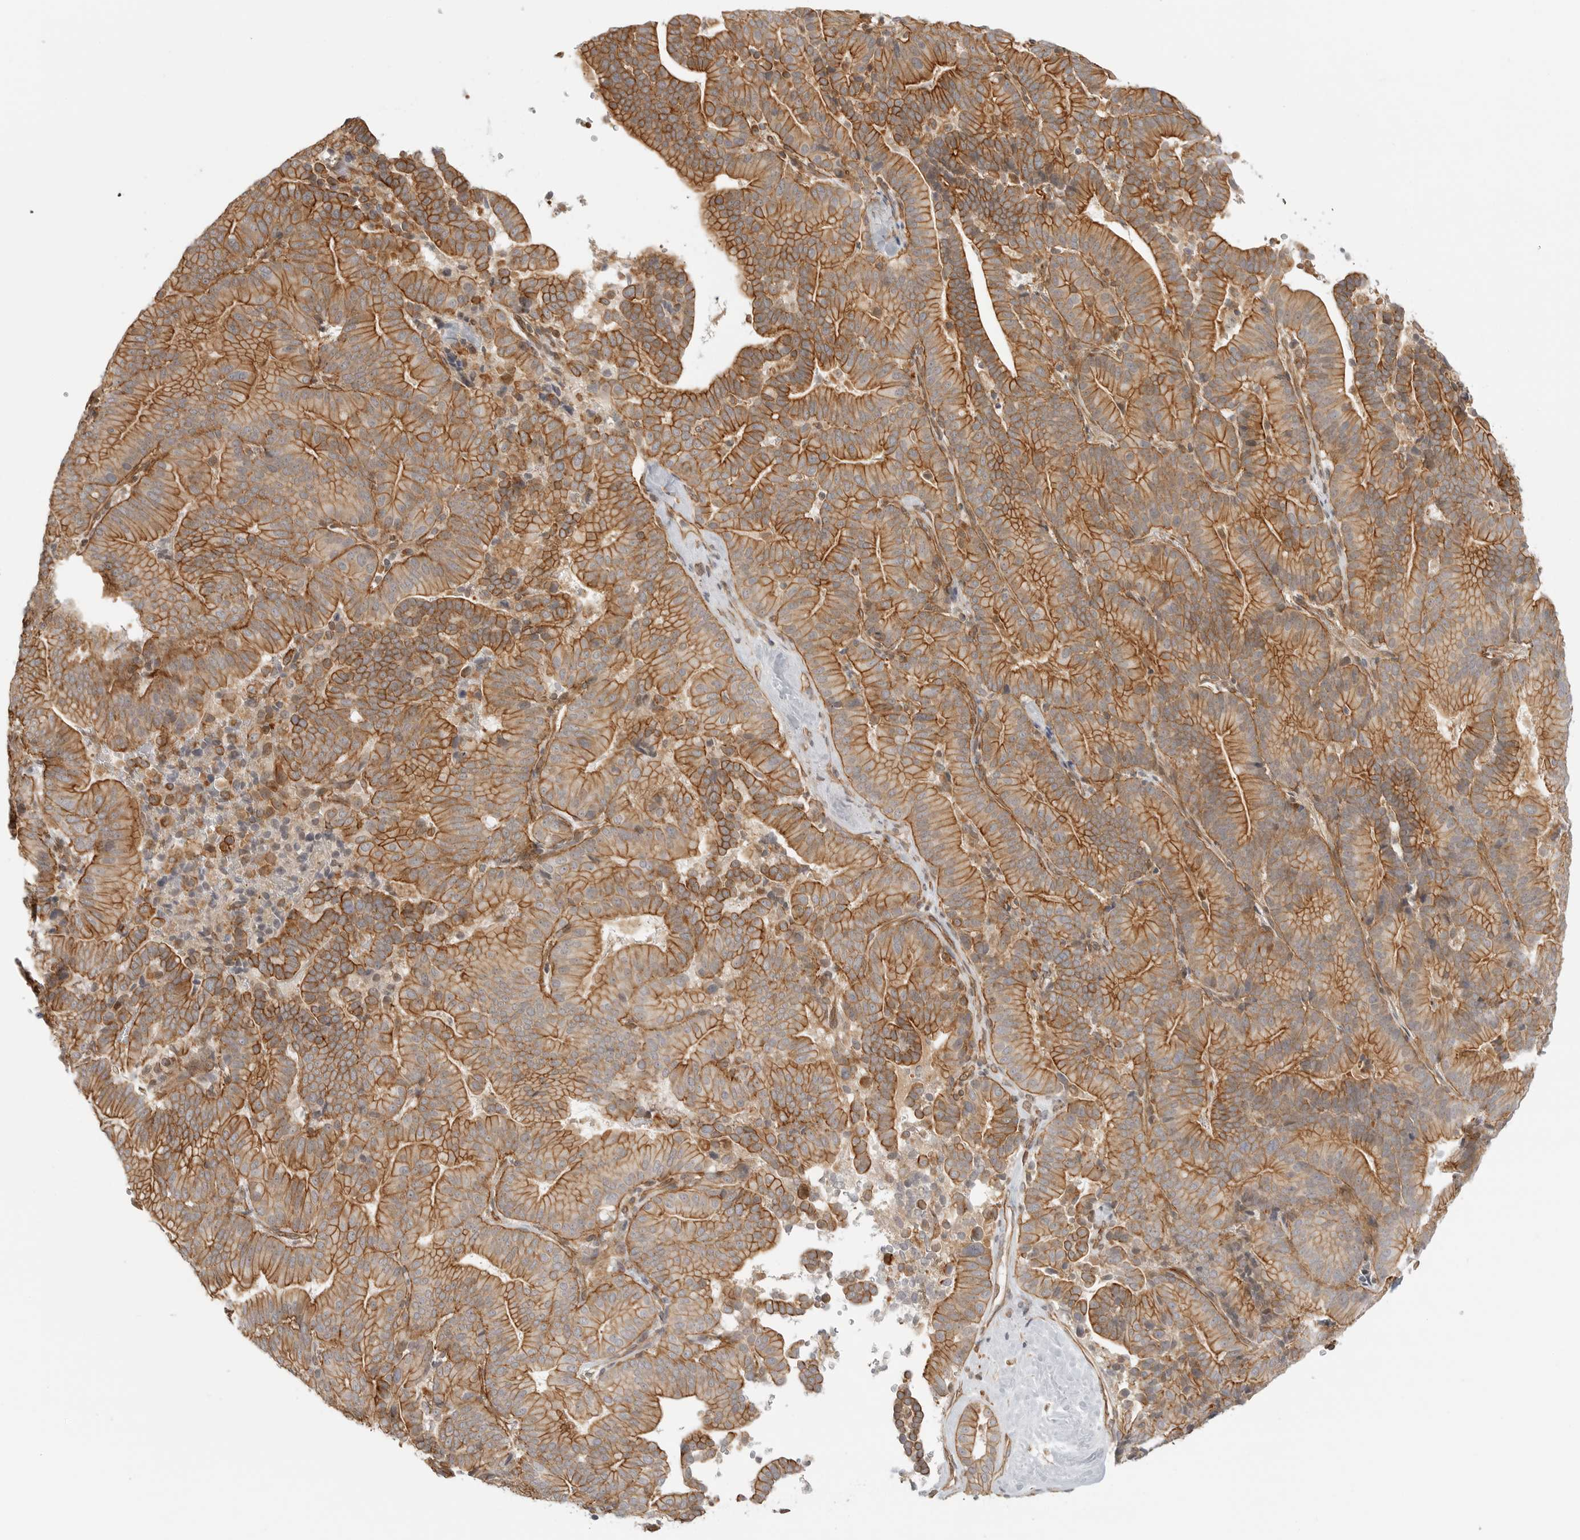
{"staining": {"intensity": "moderate", "quantity": ">75%", "location": "cytoplasmic/membranous"}, "tissue": "liver cancer", "cell_type": "Tumor cells", "image_type": "cancer", "snomed": [{"axis": "morphology", "description": "Cholangiocarcinoma"}, {"axis": "topography", "description": "Liver"}], "caption": "Liver cancer (cholangiocarcinoma) stained with a brown dye exhibits moderate cytoplasmic/membranous positive expression in about >75% of tumor cells.", "gene": "ATOH7", "patient": {"sex": "female", "age": 75}}